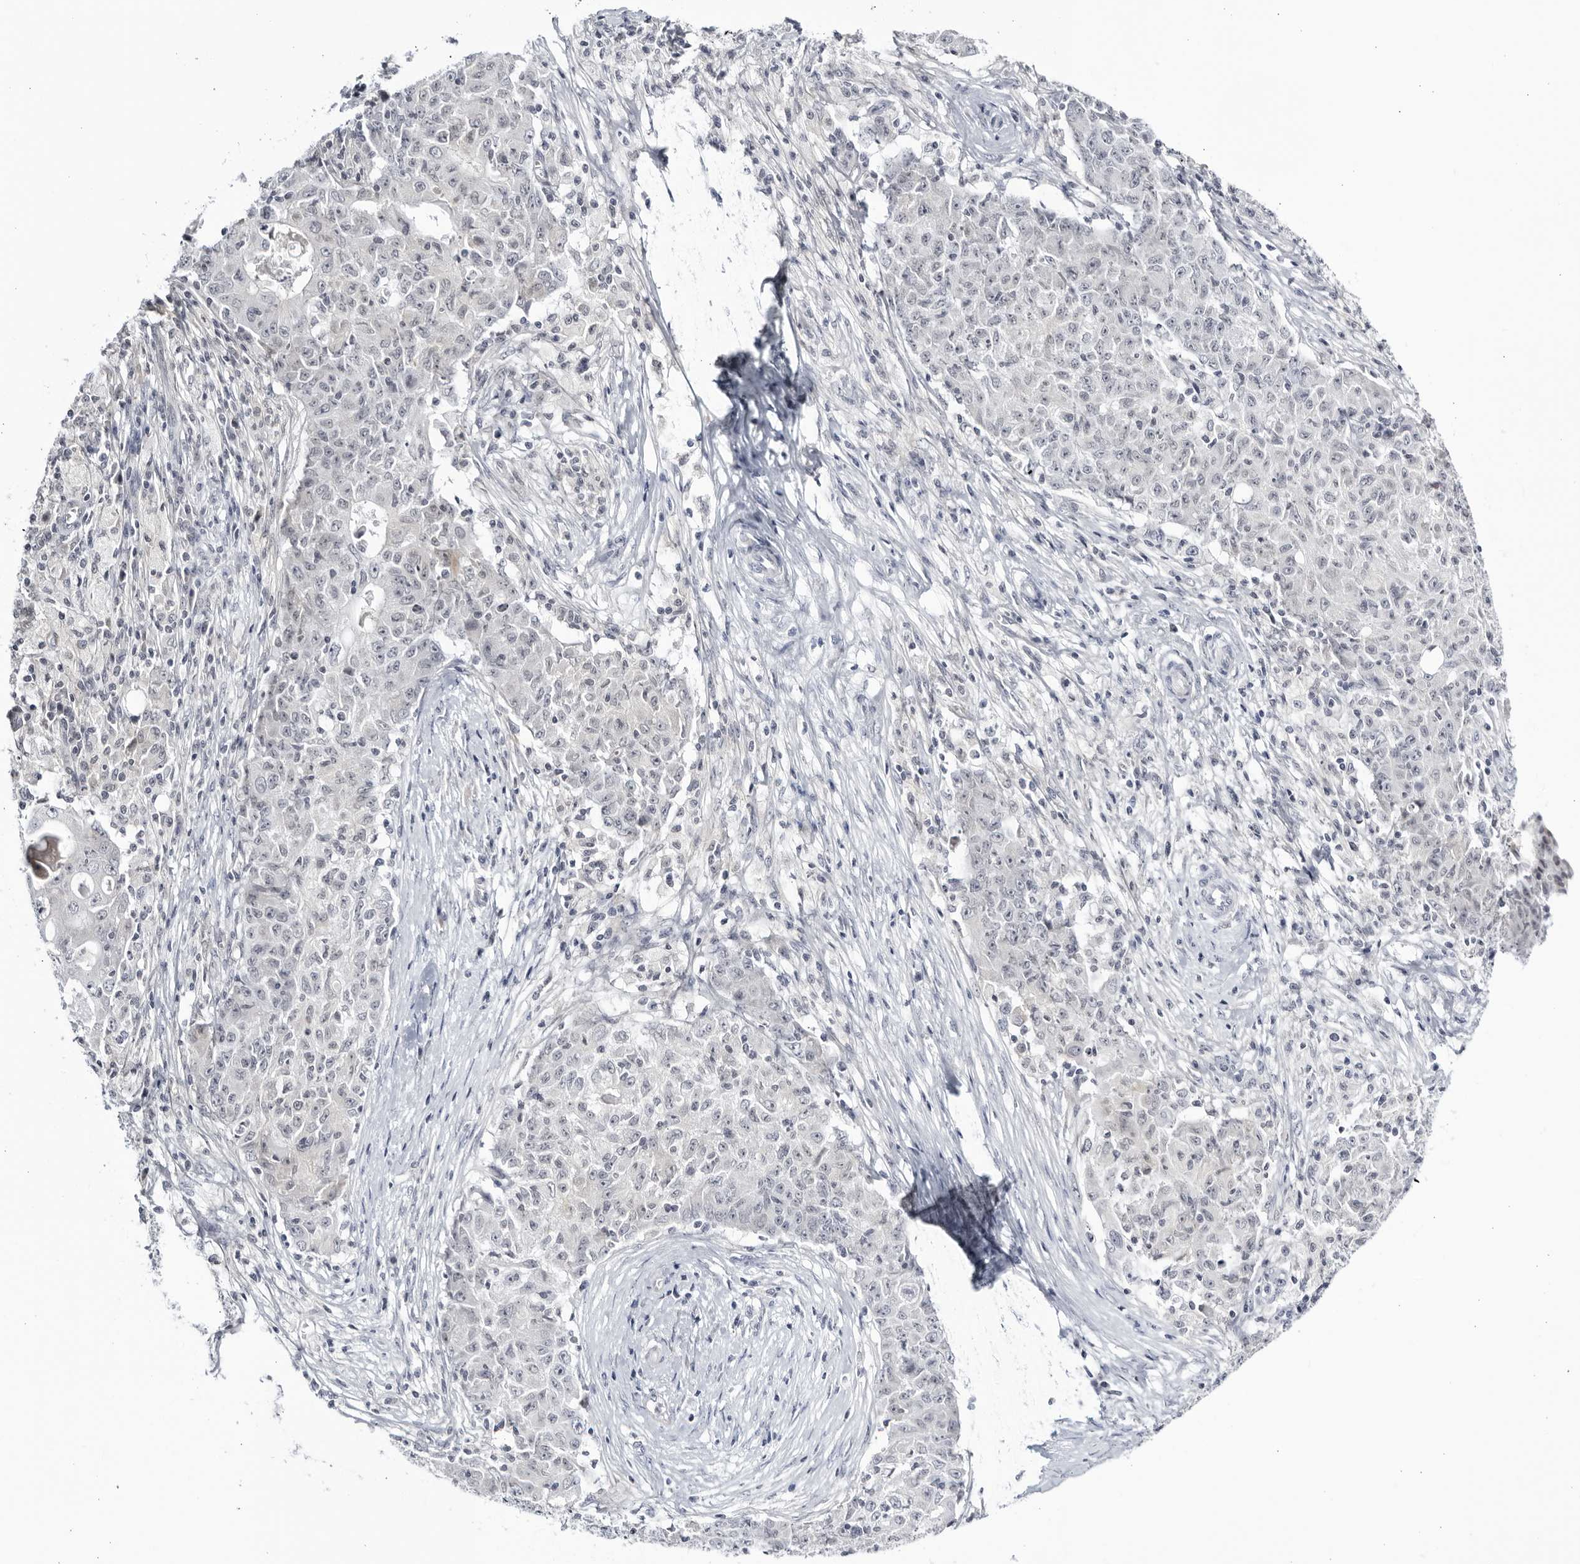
{"staining": {"intensity": "negative", "quantity": "none", "location": "none"}, "tissue": "ovarian cancer", "cell_type": "Tumor cells", "image_type": "cancer", "snomed": [{"axis": "morphology", "description": "Carcinoma, endometroid"}, {"axis": "topography", "description": "Ovary"}], "caption": "IHC photomicrograph of ovarian cancer stained for a protein (brown), which displays no expression in tumor cells. (DAB (3,3'-diaminobenzidine) immunohistochemistry with hematoxylin counter stain).", "gene": "CNBD1", "patient": {"sex": "female", "age": 42}}